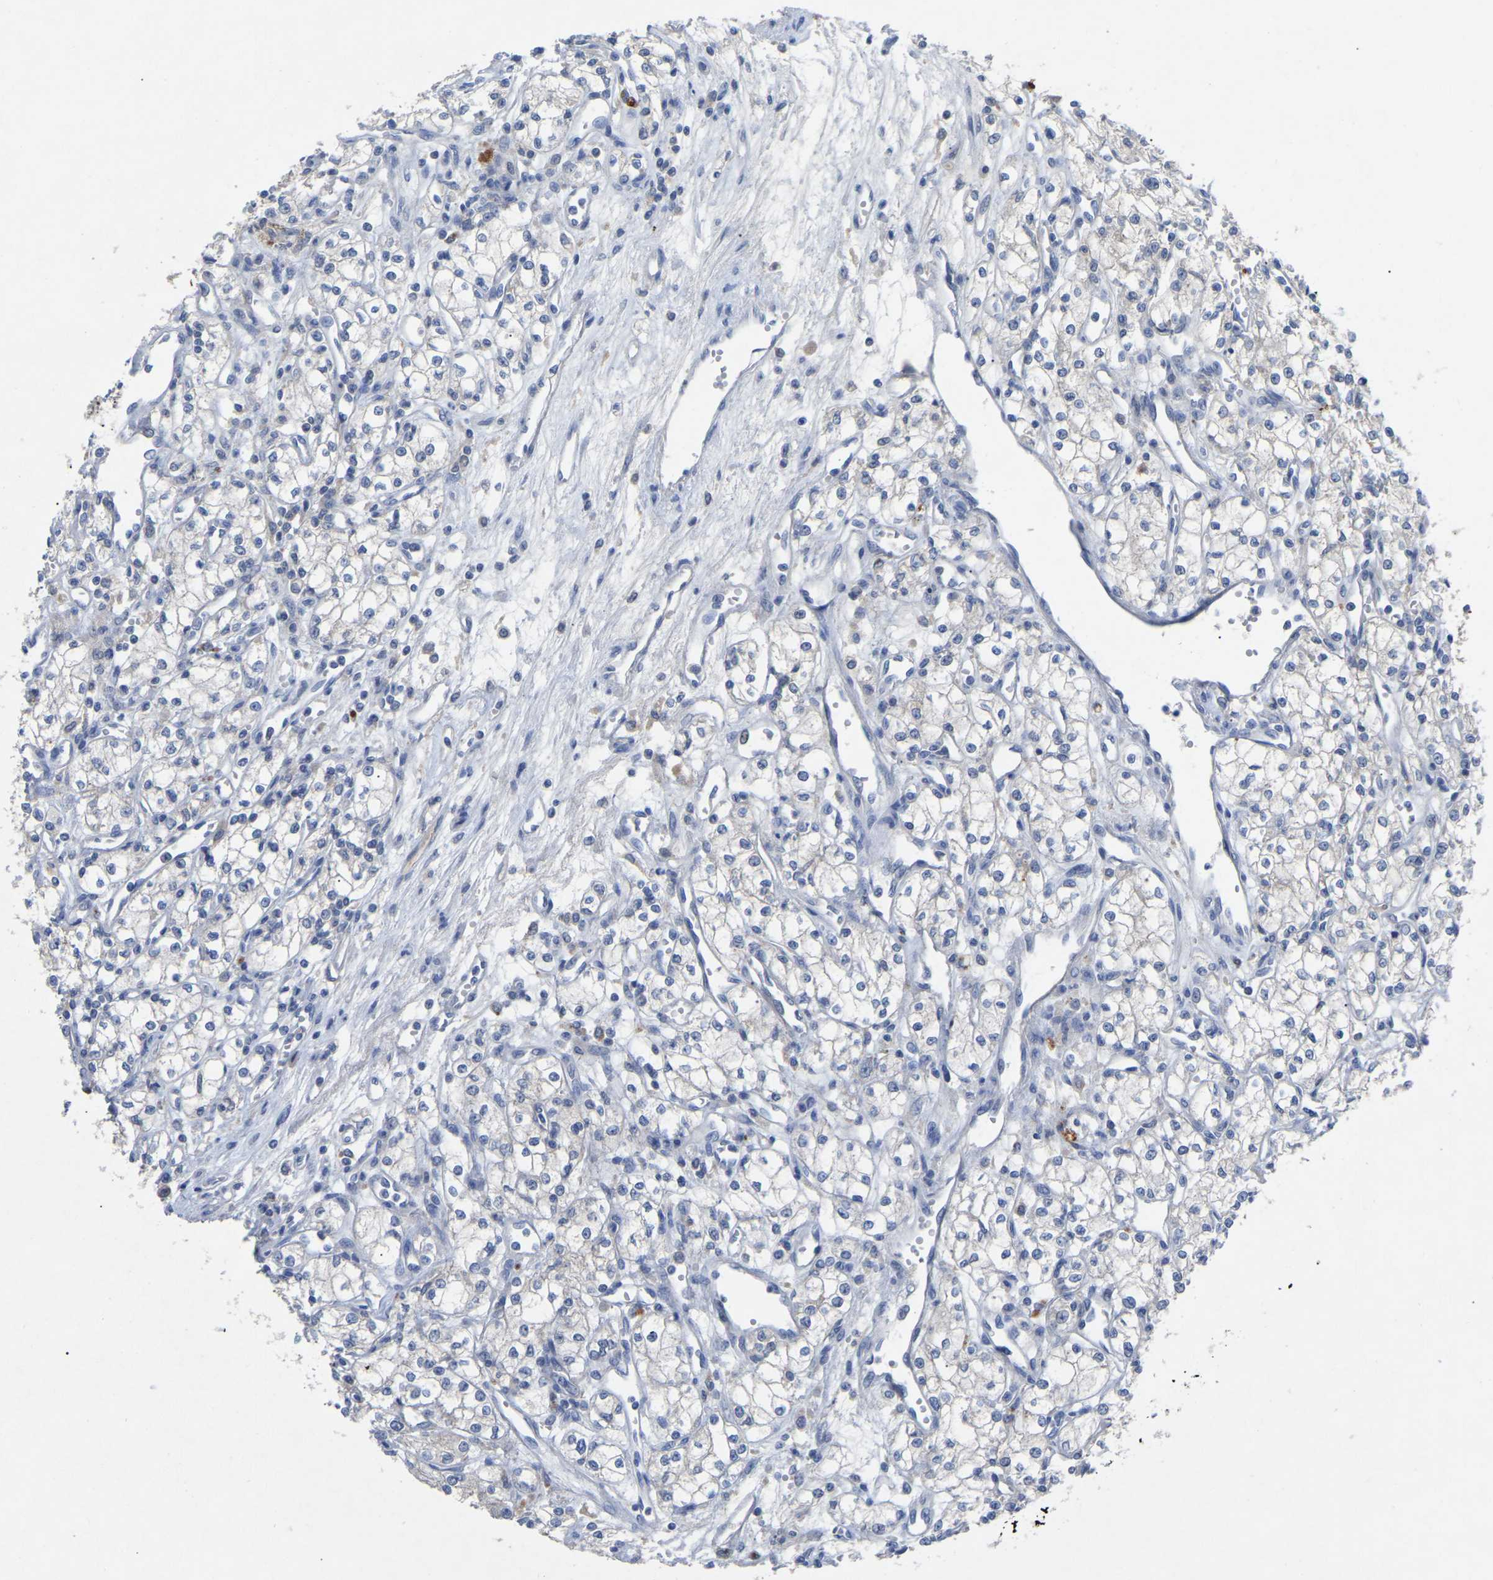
{"staining": {"intensity": "negative", "quantity": "none", "location": "none"}, "tissue": "renal cancer", "cell_type": "Tumor cells", "image_type": "cancer", "snomed": [{"axis": "morphology", "description": "Adenocarcinoma, NOS"}, {"axis": "topography", "description": "Kidney"}], "caption": "An IHC photomicrograph of adenocarcinoma (renal) is shown. There is no staining in tumor cells of adenocarcinoma (renal).", "gene": "SMPD2", "patient": {"sex": "male", "age": 59}}